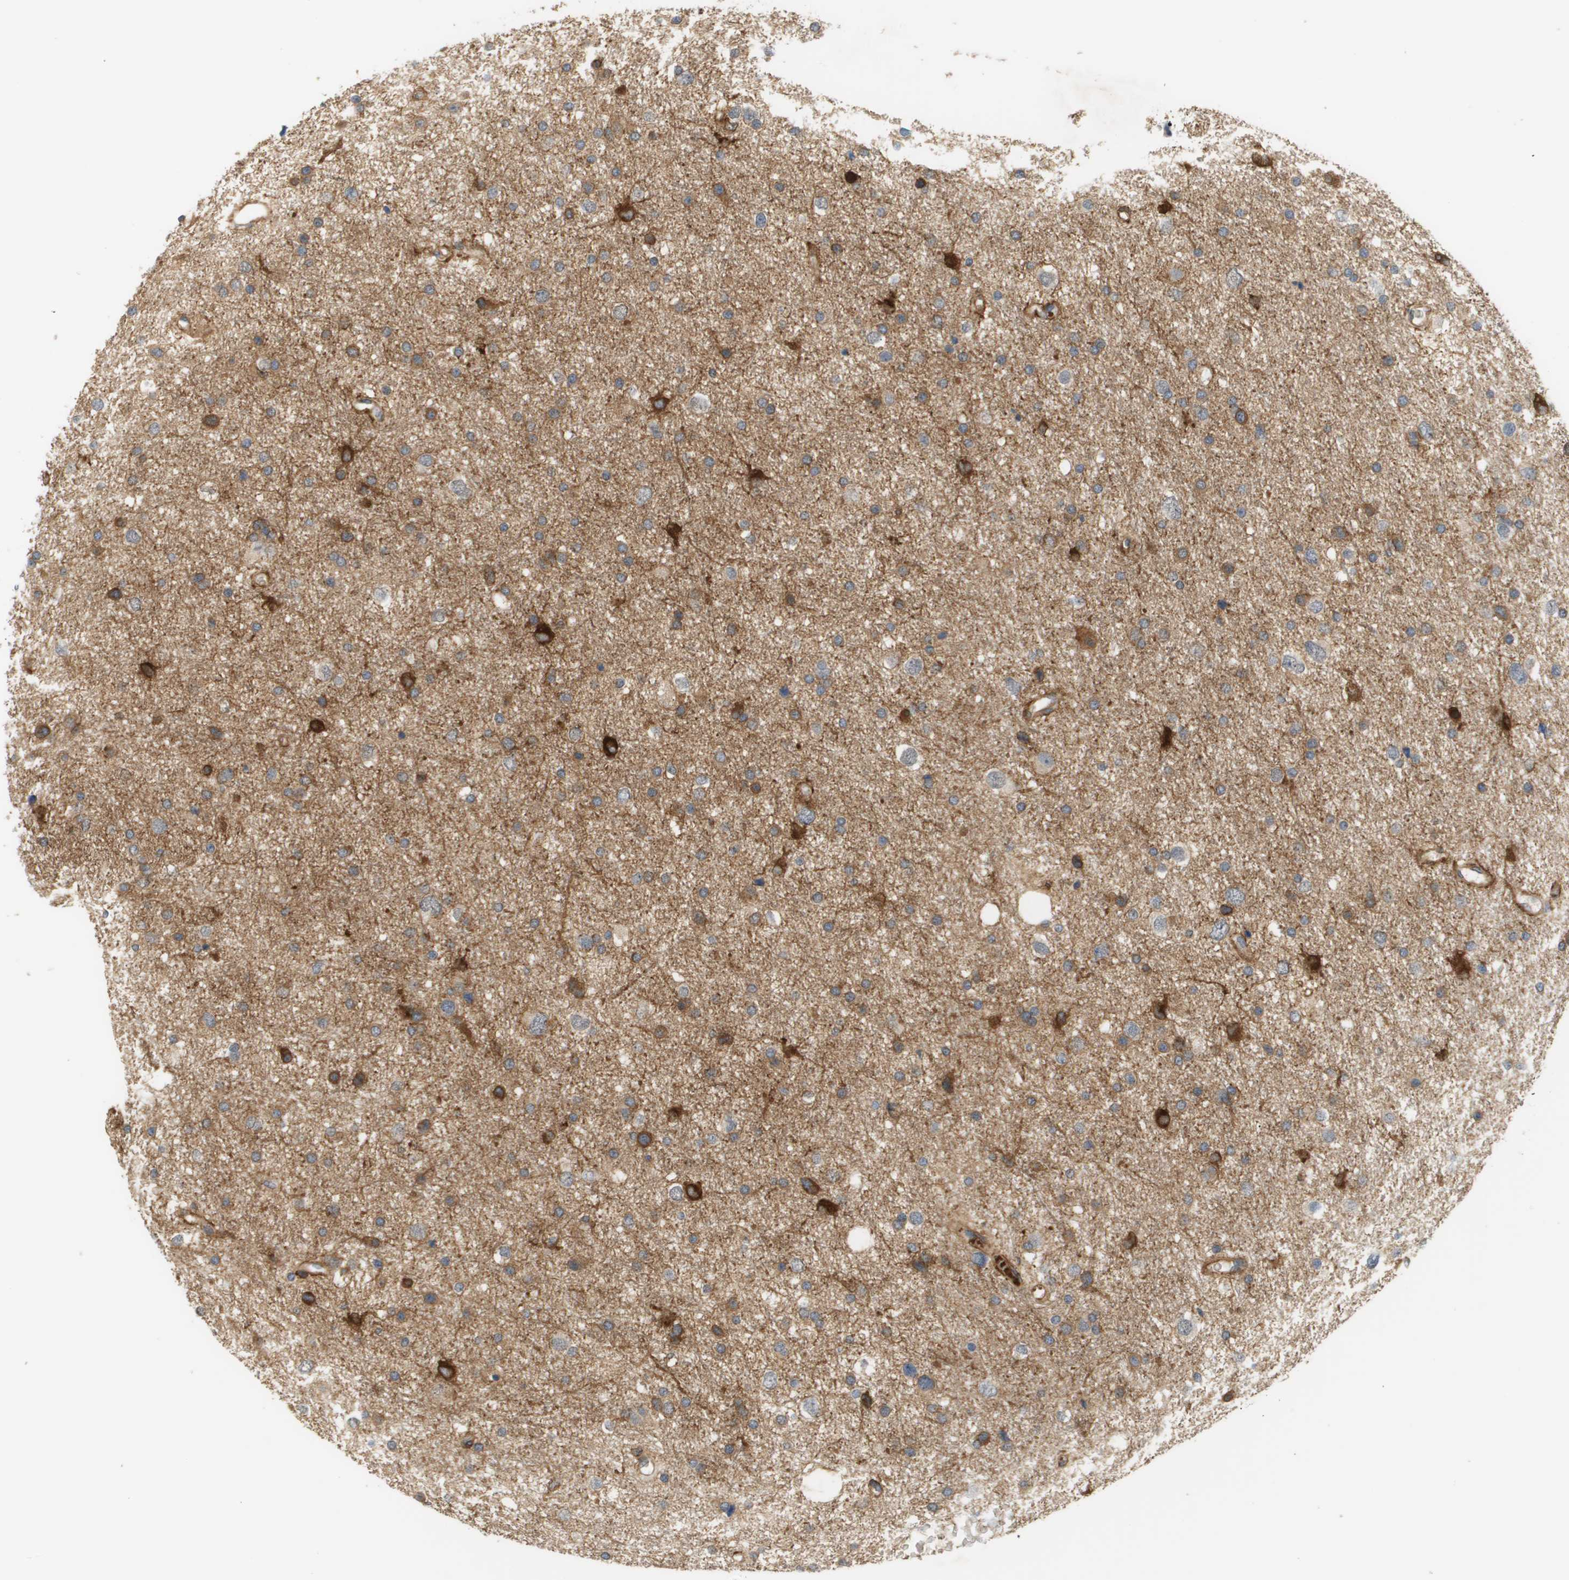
{"staining": {"intensity": "moderate", "quantity": "25%-75%", "location": "cytoplasmic/membranous"}, "tissue": "glioma", "cell_type": "Tumor cells", "image_type": "cancer", "snomed": [{"axis": "morphology", "description": "Glioma, malignant, Low grade"}, {"axis": "topography", "description": "Brain"}], "caption": "This is an image of immunohistochemistry (IHC) staining of malignant glioma (low-grade), which shows moderate expression in the cytoplasmic/membranous of tumor cells.", "gene": "CORO2B", "patient": {"sex": "female", "age": 37}}